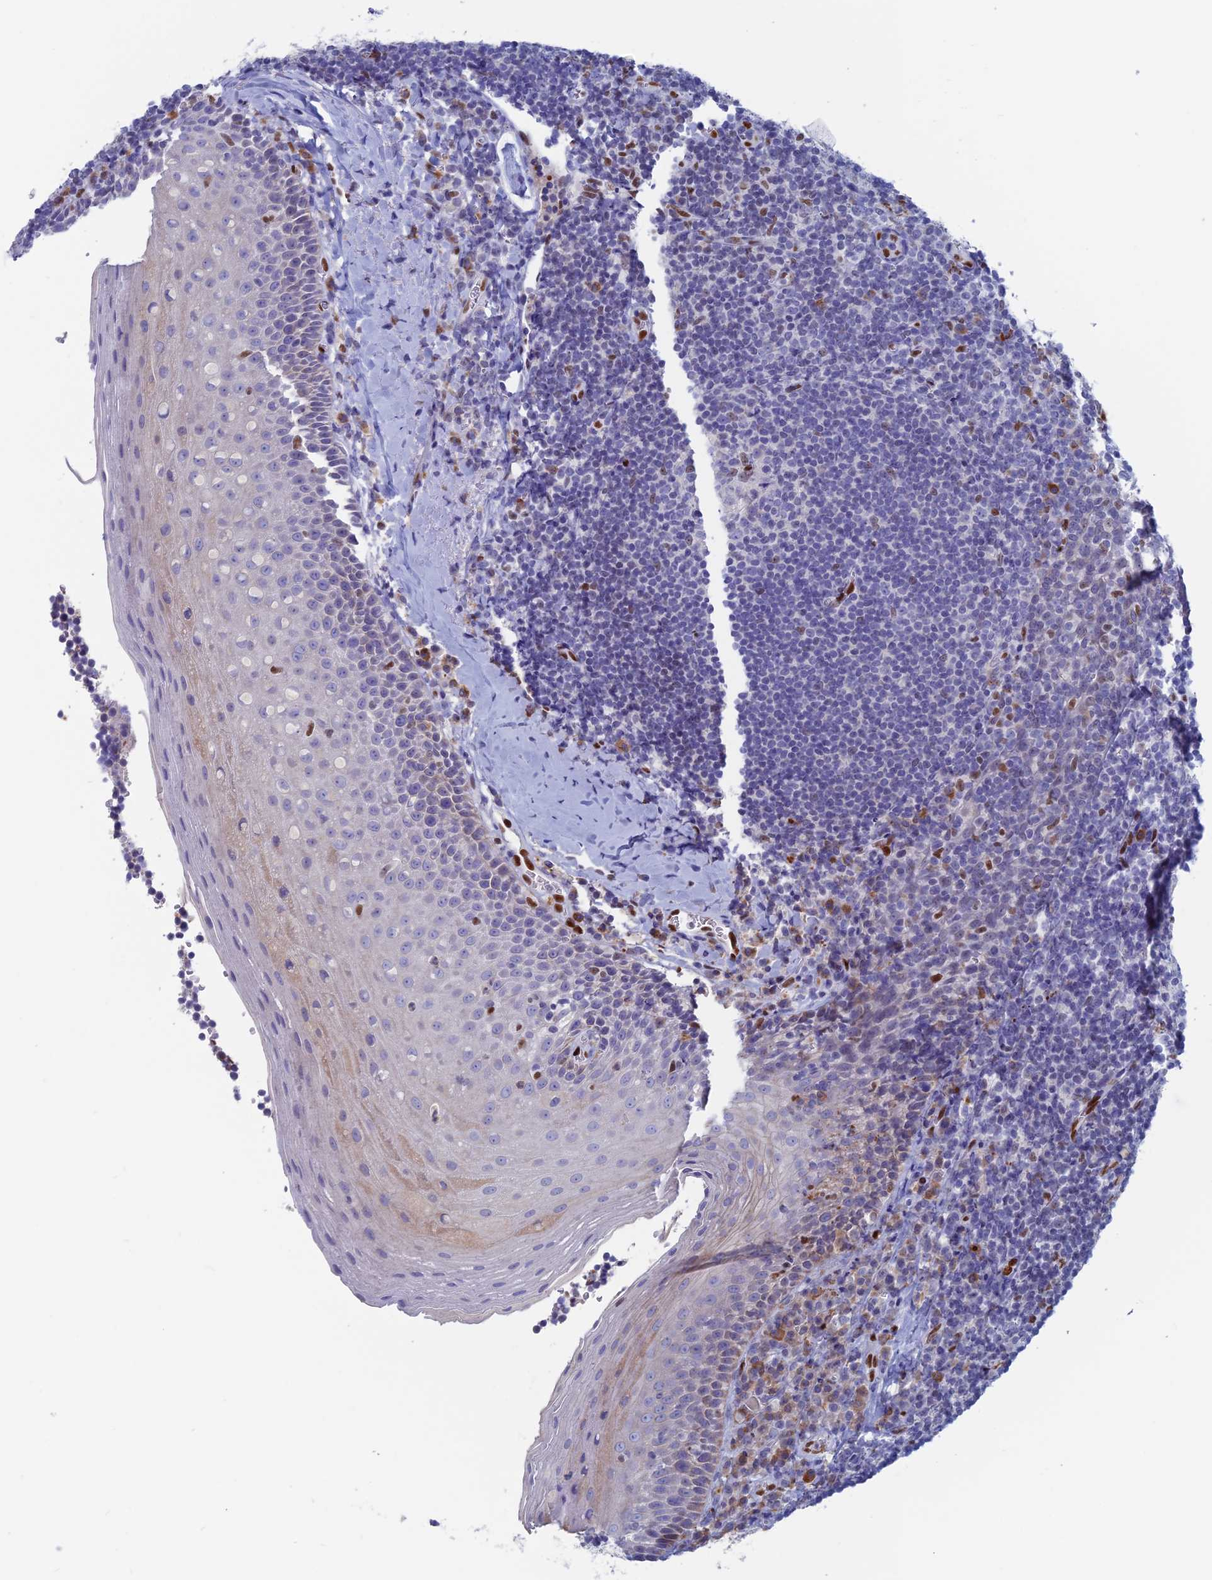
{"staining": {"intensity": "negative", "quantity": "none", "location": "none"}, "tissue": "tonsil", "cell_type": "Germinal center cells", "image_type": "normal", "snomed": [{"axis": "morphology", "description": "Normal tissue, NOS"}, {"axis": "topography", "description": "Tonsil"}], "caption": "Human tonsil stained for a protein using IHC demonstrates no staining in germinal center cells.", "gene": "NOL4L", "patient": {"sex": "male", "age": 27}}